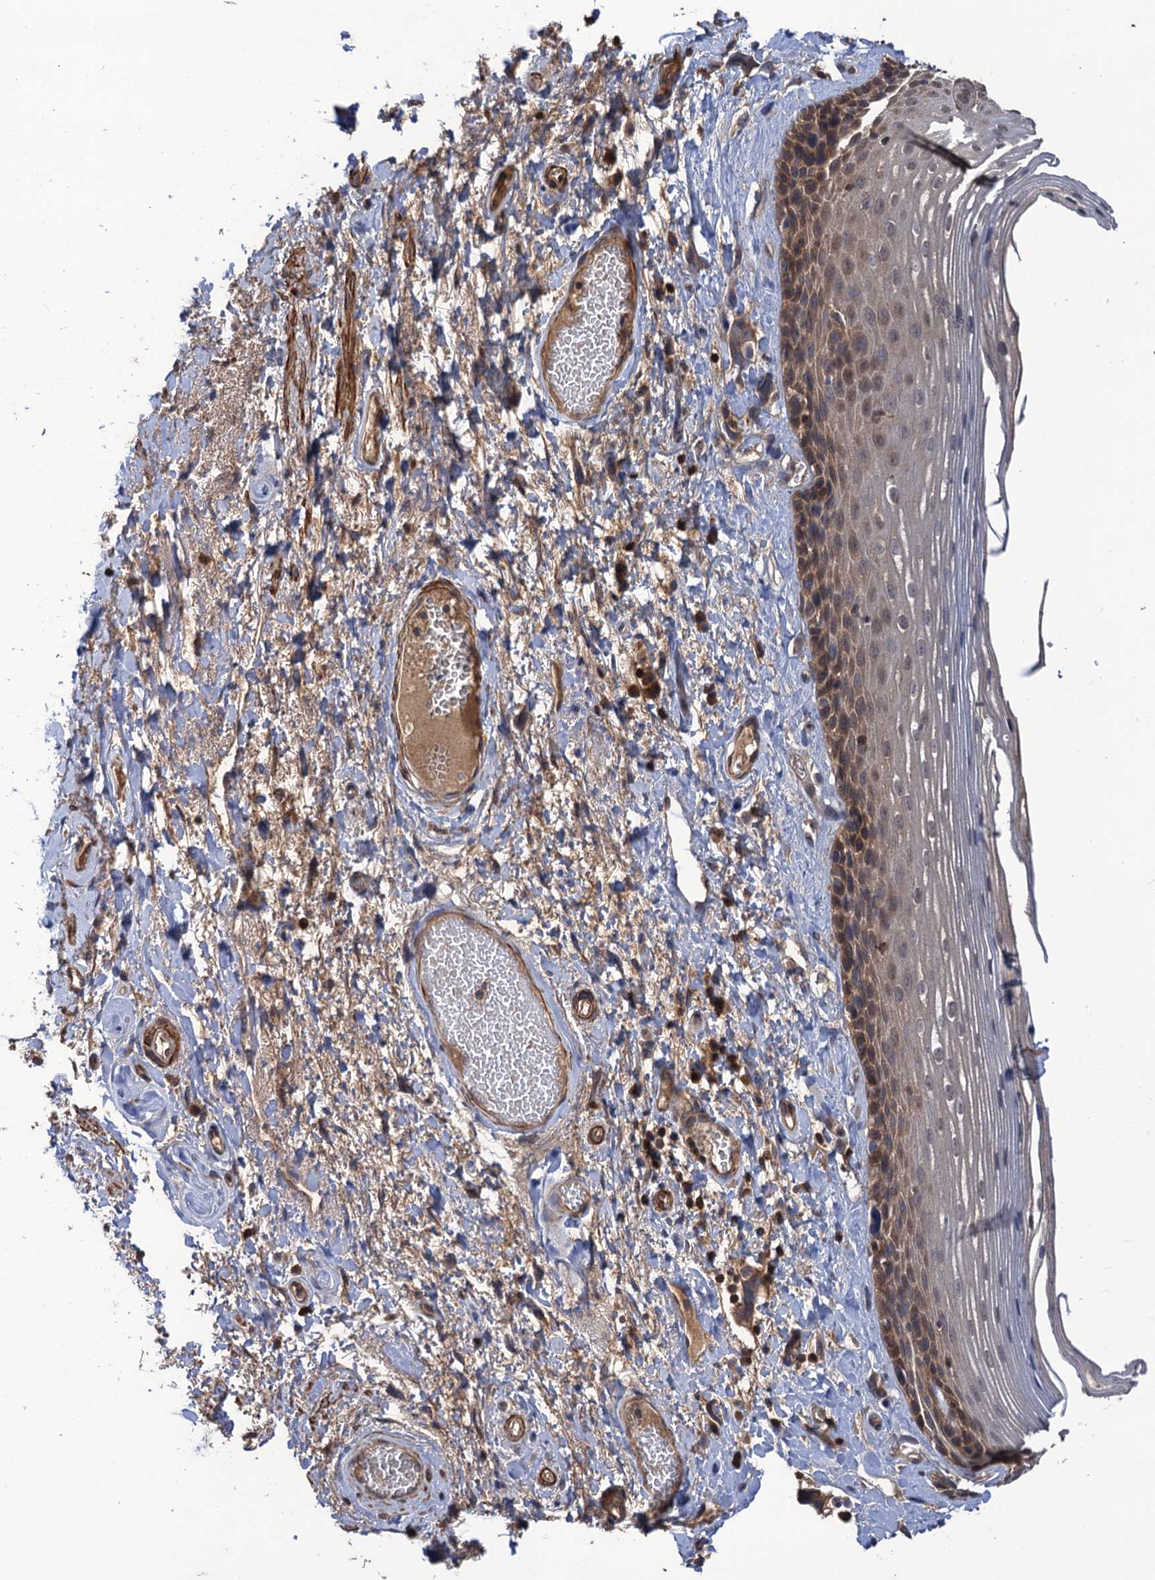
{"staining": {"intensity": "moderate", "quantity": "25%-75%", "location": "cytoplasmic/membranous"}, "tissue": "skin", "cell_type": "Epidermal cells", "image_type": "normal", "snomed": [{"axis": "morphology", "description": "Normal tissue, NOS"}, {"axis": "topography", "description": "Anal"}], "caption": "A high-resolution image shows immunohistochemistry (IHC) staining of benign skin, which demonstrates moderate cytoplasmic/membranous staining in approximately 25%-75% of epidermal cells. The staining was performed using DAB, with brown indicating positive protein expression. Nuclei are stained blue with hematoxylin.", "gene": "DGKA", "patient": {"sex": "male", "age": 69}}